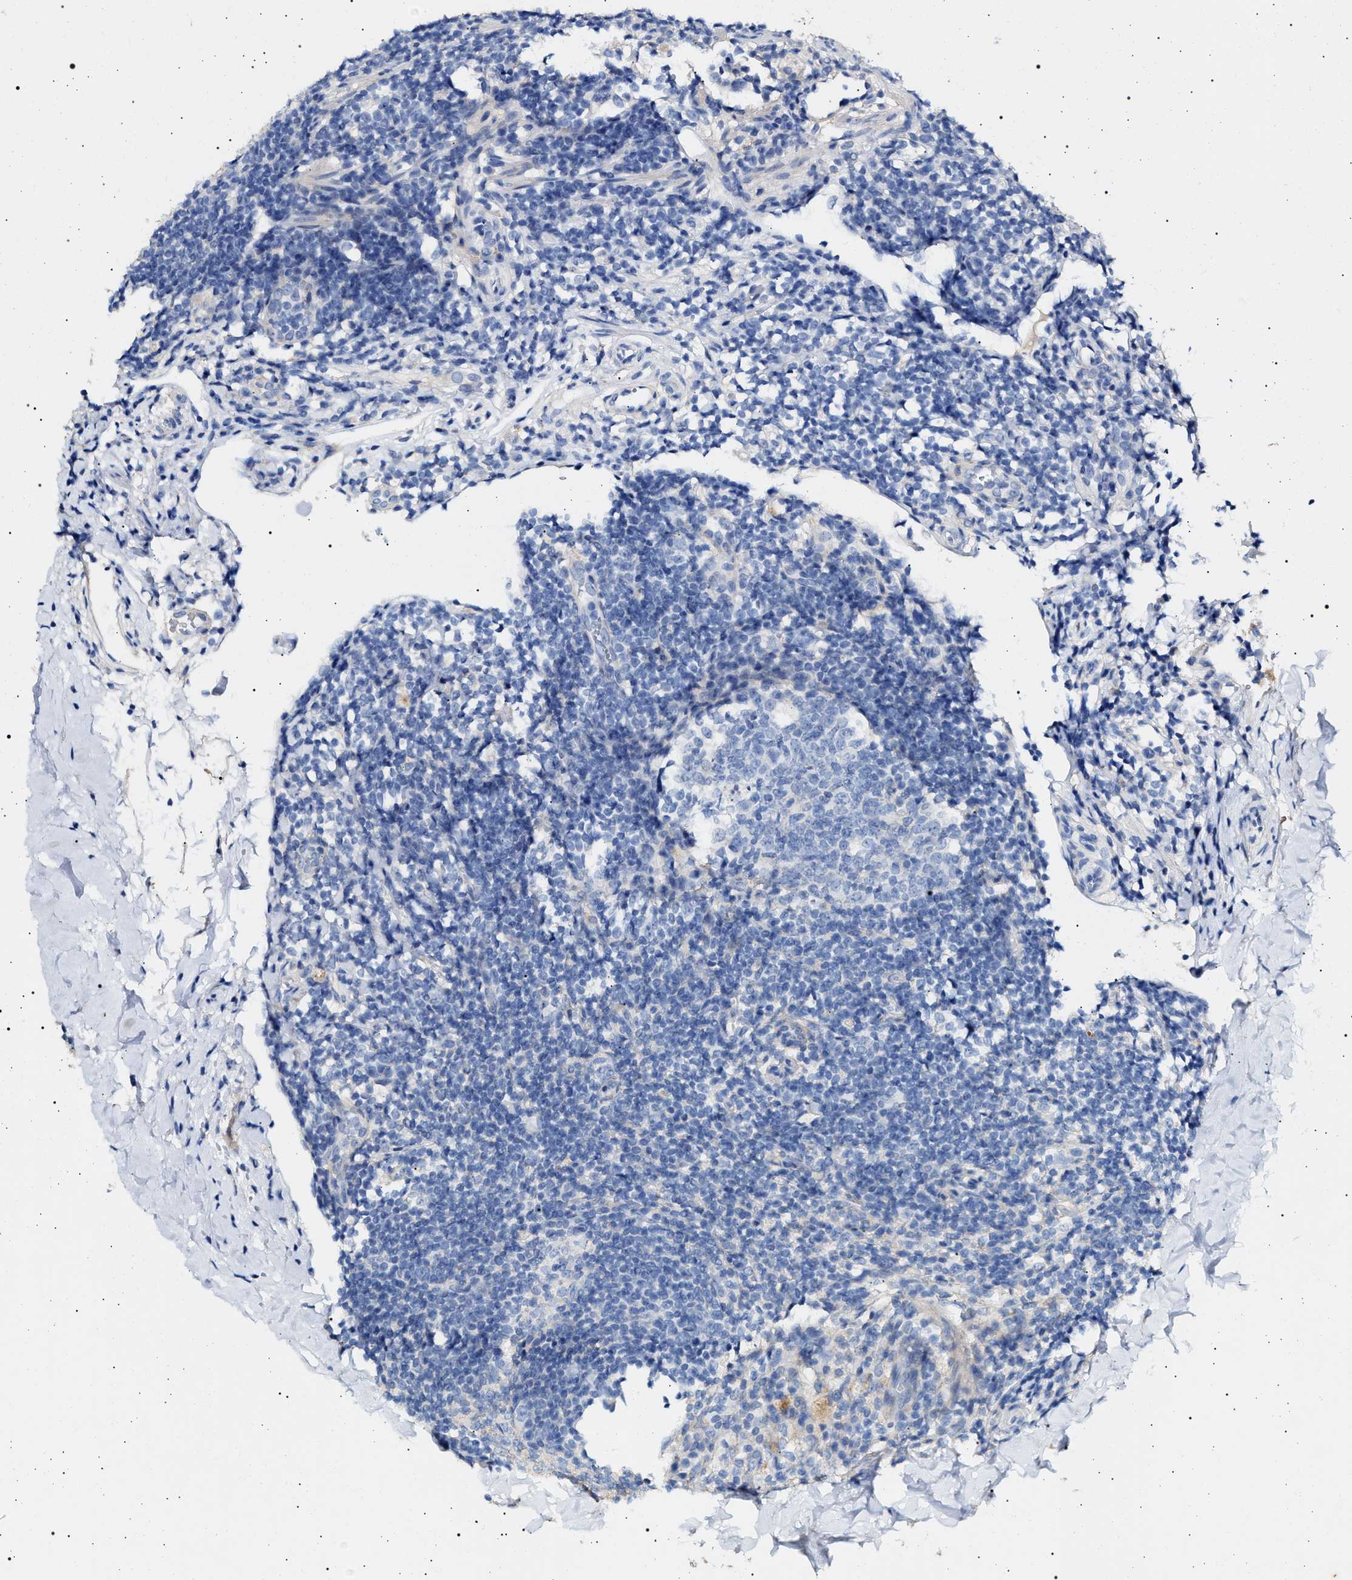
{"staining": {"intensity": "moderate", "quantity": ">75%", "location": "cytoplasmic/membranous"}, "tissue": "appendix", "cell_type": "Glandular cells", "image_type": "normal", "snomed": [{"axis": "morphology", "description": "Normal tissue, NOS"}, {"axis": "topography", "description": "Appendix"}], "caption": "Immunohistochemical staining of benign appendix shows medium levels of moderate cytoplasmic/membranous positivity in approximately >75% of glandular cells.", "gene": "NAALADL2", "patient": {"sex": "female", "age": 20}}